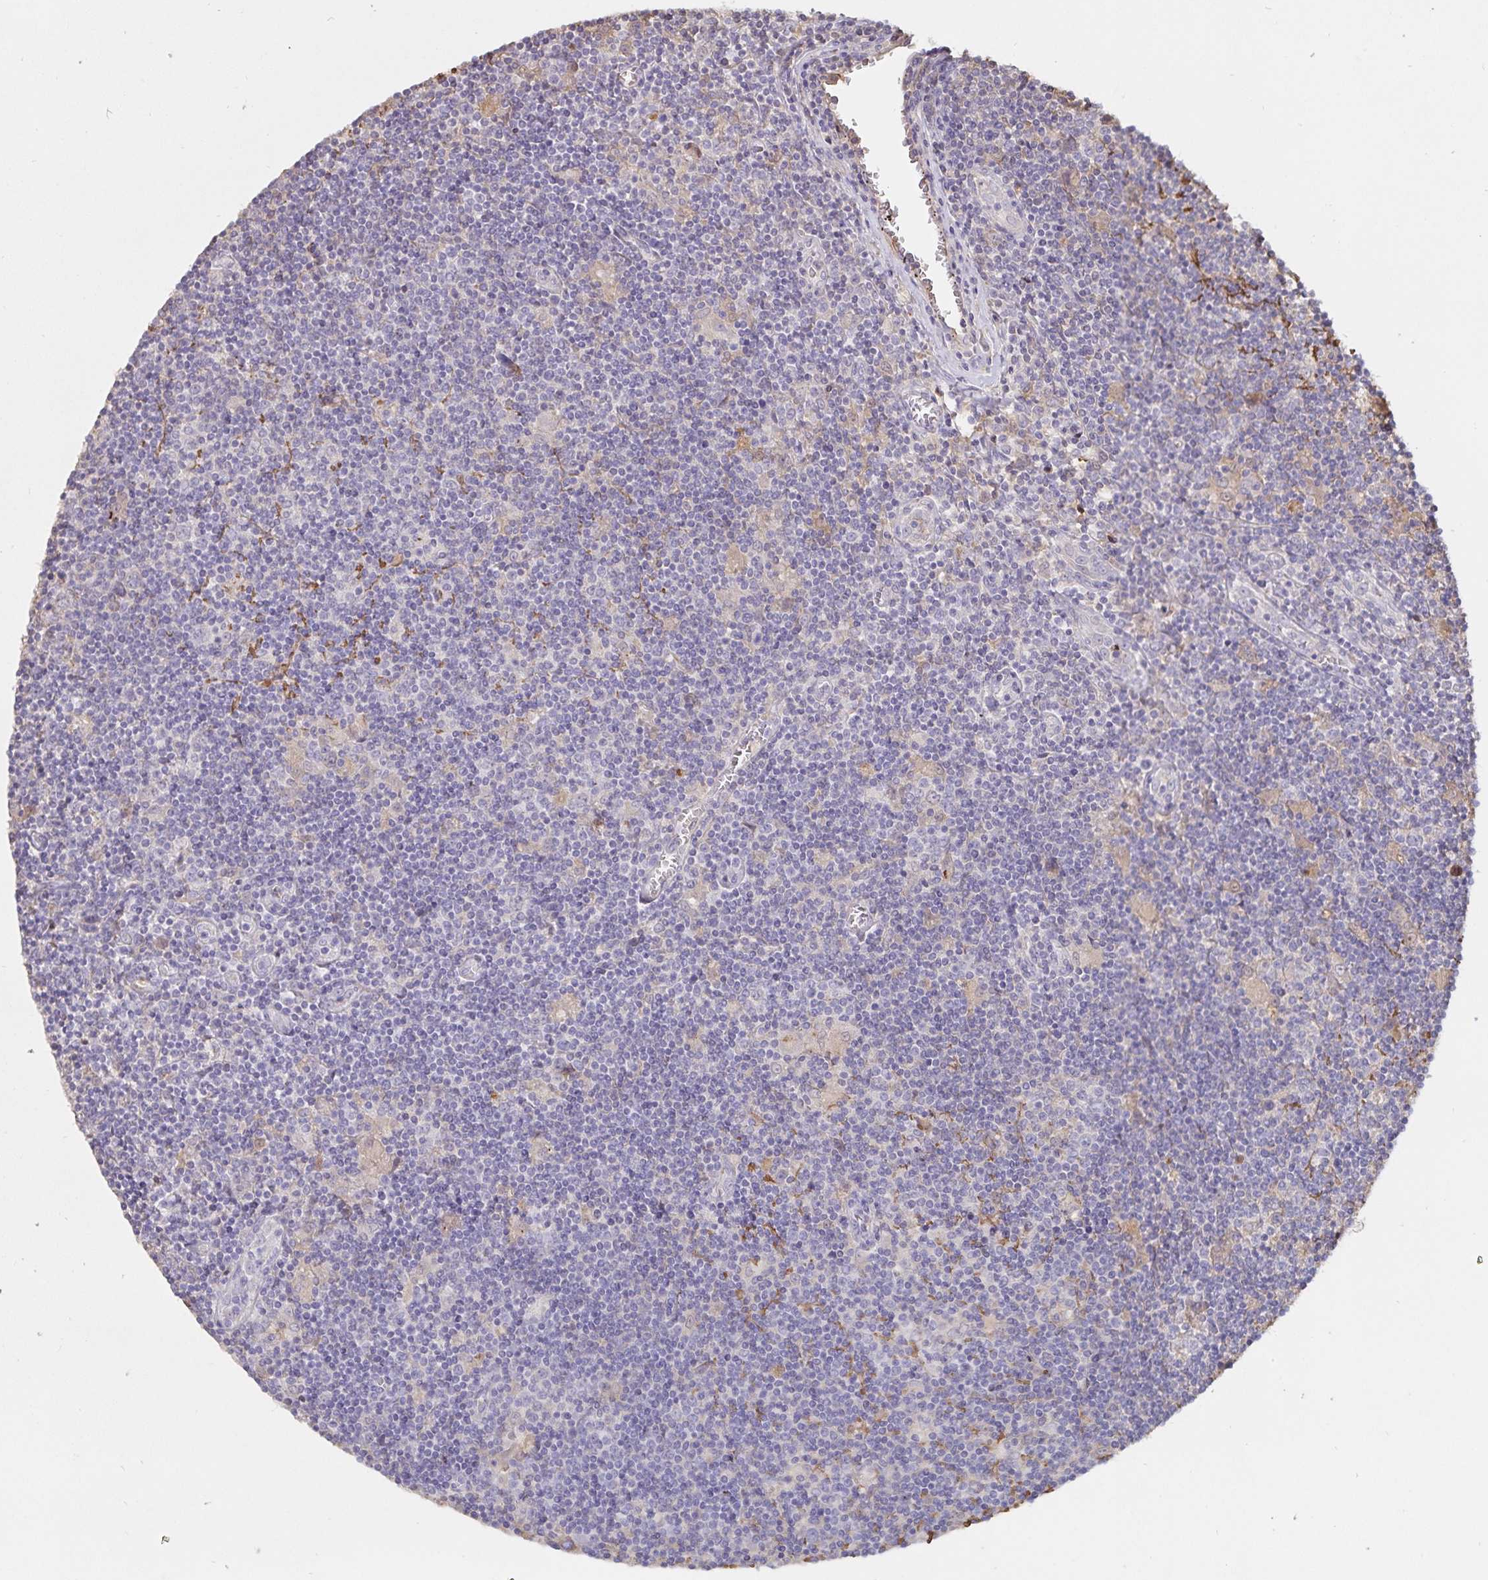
{"staining": {"intensity": "negative", "quantity": "none", "location": "none"}, "tissue": "lymphoma", "cell_type": "Tumor cells", "image_type": "cancer", "snomed": [{"axis": "morphology", "description": "Hodgkin's disease, NOS"}, {"axis": "topography", "description": "Lymph node"}], "caption": "Immunohistochemistry (IHC) photomicrograph of neoplastic tissue: Hodgkin's disease stained with DAB (3,3'-diaminobenzidine) shows no significant protein positivity in tumor cells. (Stains: DAB (3,3'-diaminobenzidine) IHC with hematoxylin counter stain, Microscopy: brightfield microscopy at high magnification).", "gene": "FGG", "patient": {"sex": "male", "age": 40}}